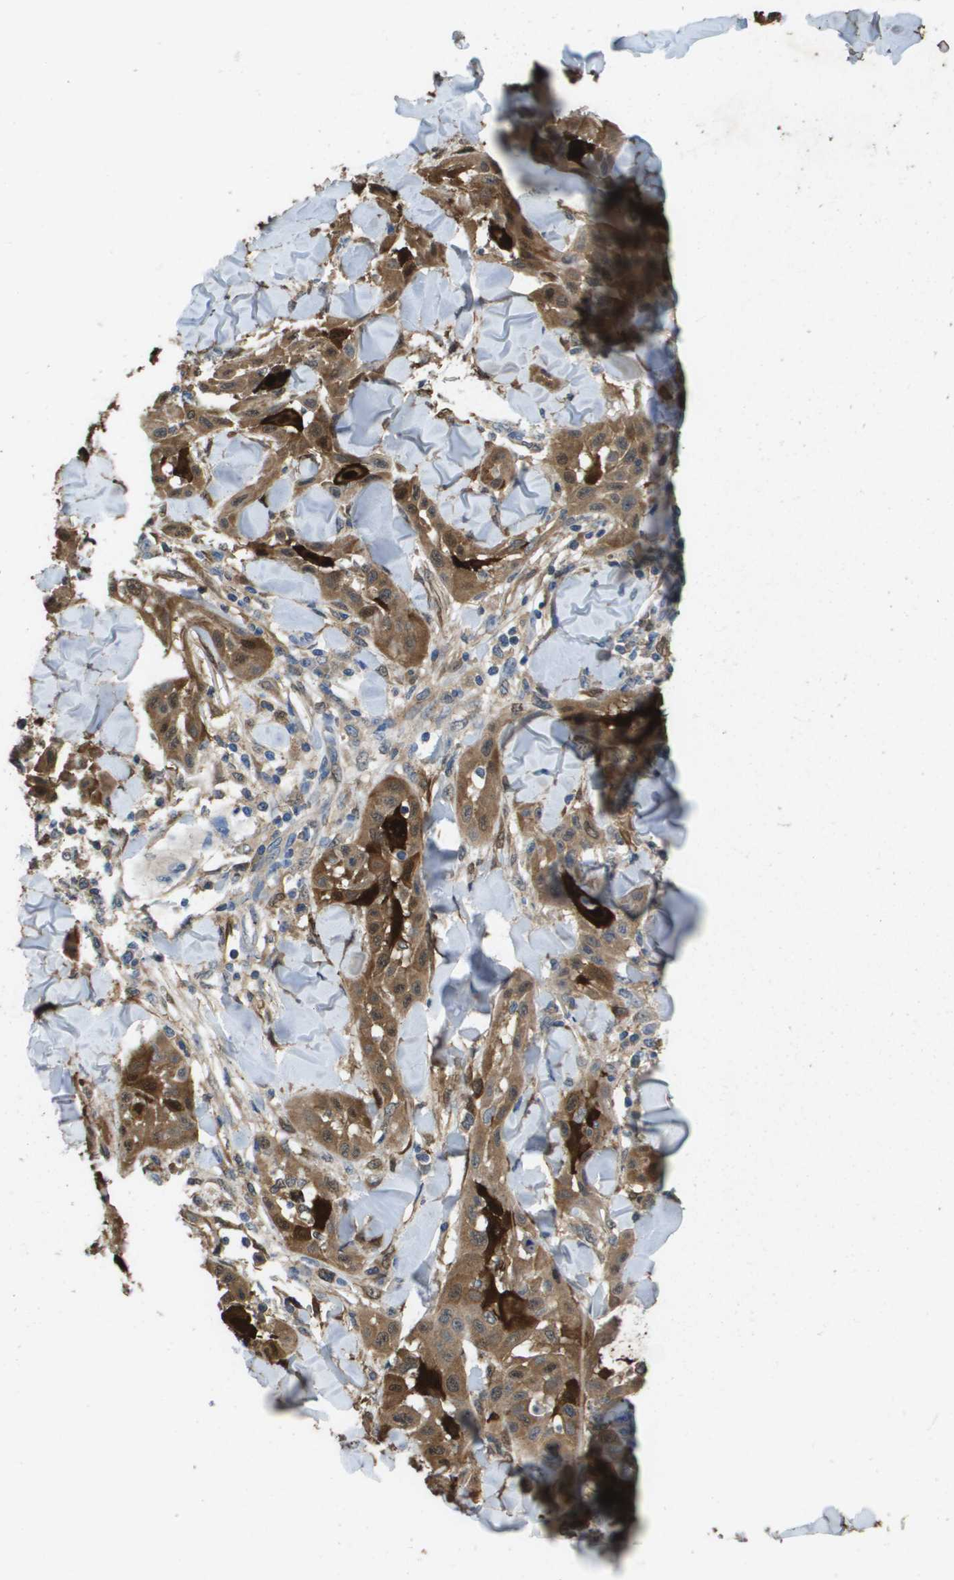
{"staining": {"intensity": "moderate", "quantity": ">75%", "location": "cytoplasmic/membranous"}, "tissue": "skin cancer", "cell_type": "Tumor cells", "image_type": "cancer", "snomed": [{"axis": "morphology", "description": "Squamous cell carcinoma, NOS"}, {"axis": "topography", "description": "Skin"}], "caption": "There is medium levels of moderate cytoplasmic/membranous expression in tumor cells of skin cancer (squamous cell carcinoma), as demonstrated by immunohistochemical staining (brown color).", "gene": "FABP5", "patient": {"sex": "male", "age": 24}}